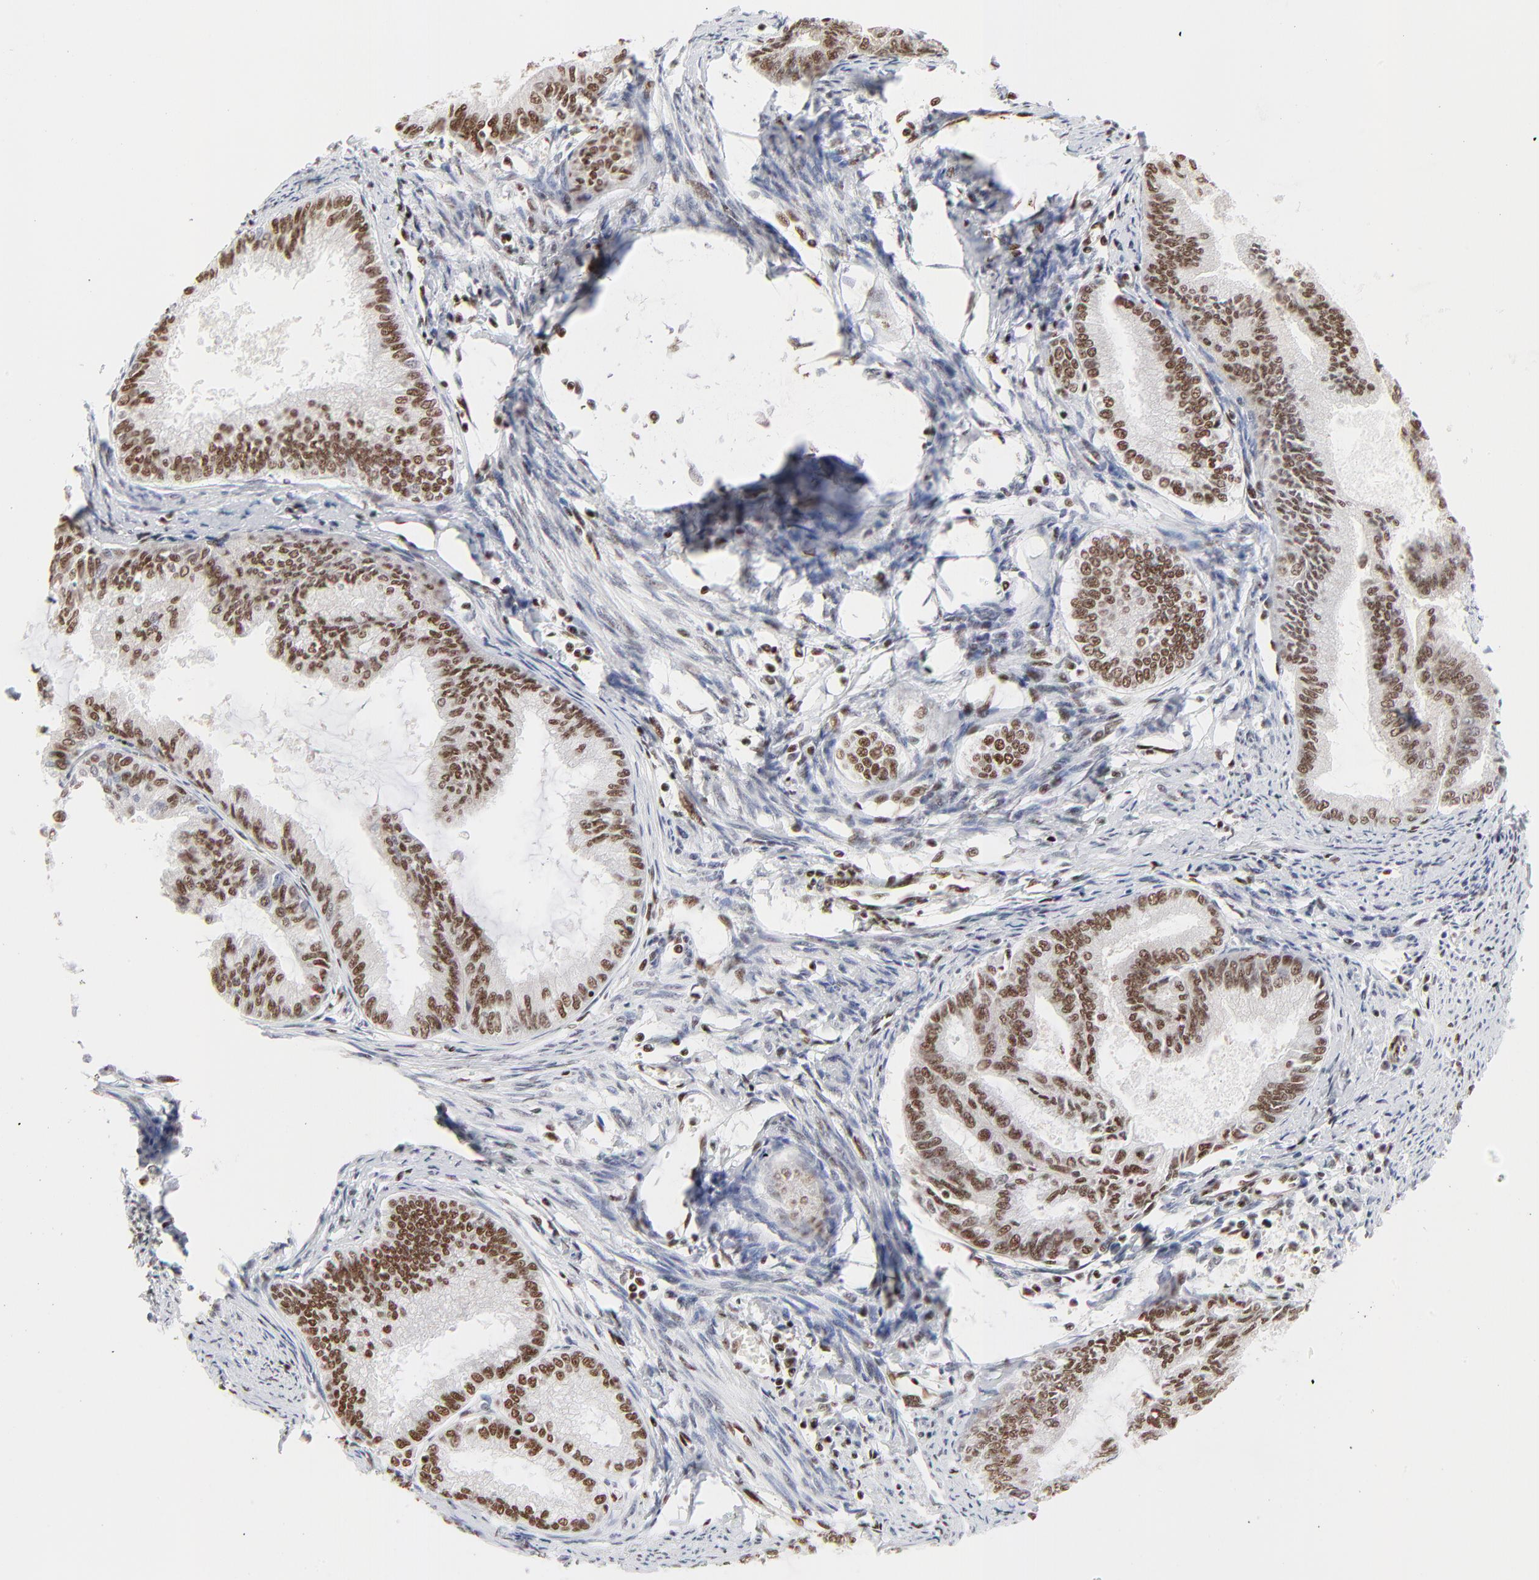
{"staining": {"intensity": "strong", "quantity": ">75%", "location": "nuclear"}, "tissue": "endometrial cancer", "cell_type": "Tumor cells", "image_type": "cancer", "snomed": [{"axis": "morphology", "description": "Adenocarcinoma, NOS"}, {"axis": "topography", "description": "Endometrium"}], "caption": "Strong nuclear protein expression is identified in approximately >75% of tumor cells in endometrial adenocarcinoma.", "gene": "CREB1", "patient": {"sex": "female", "age": 86}}